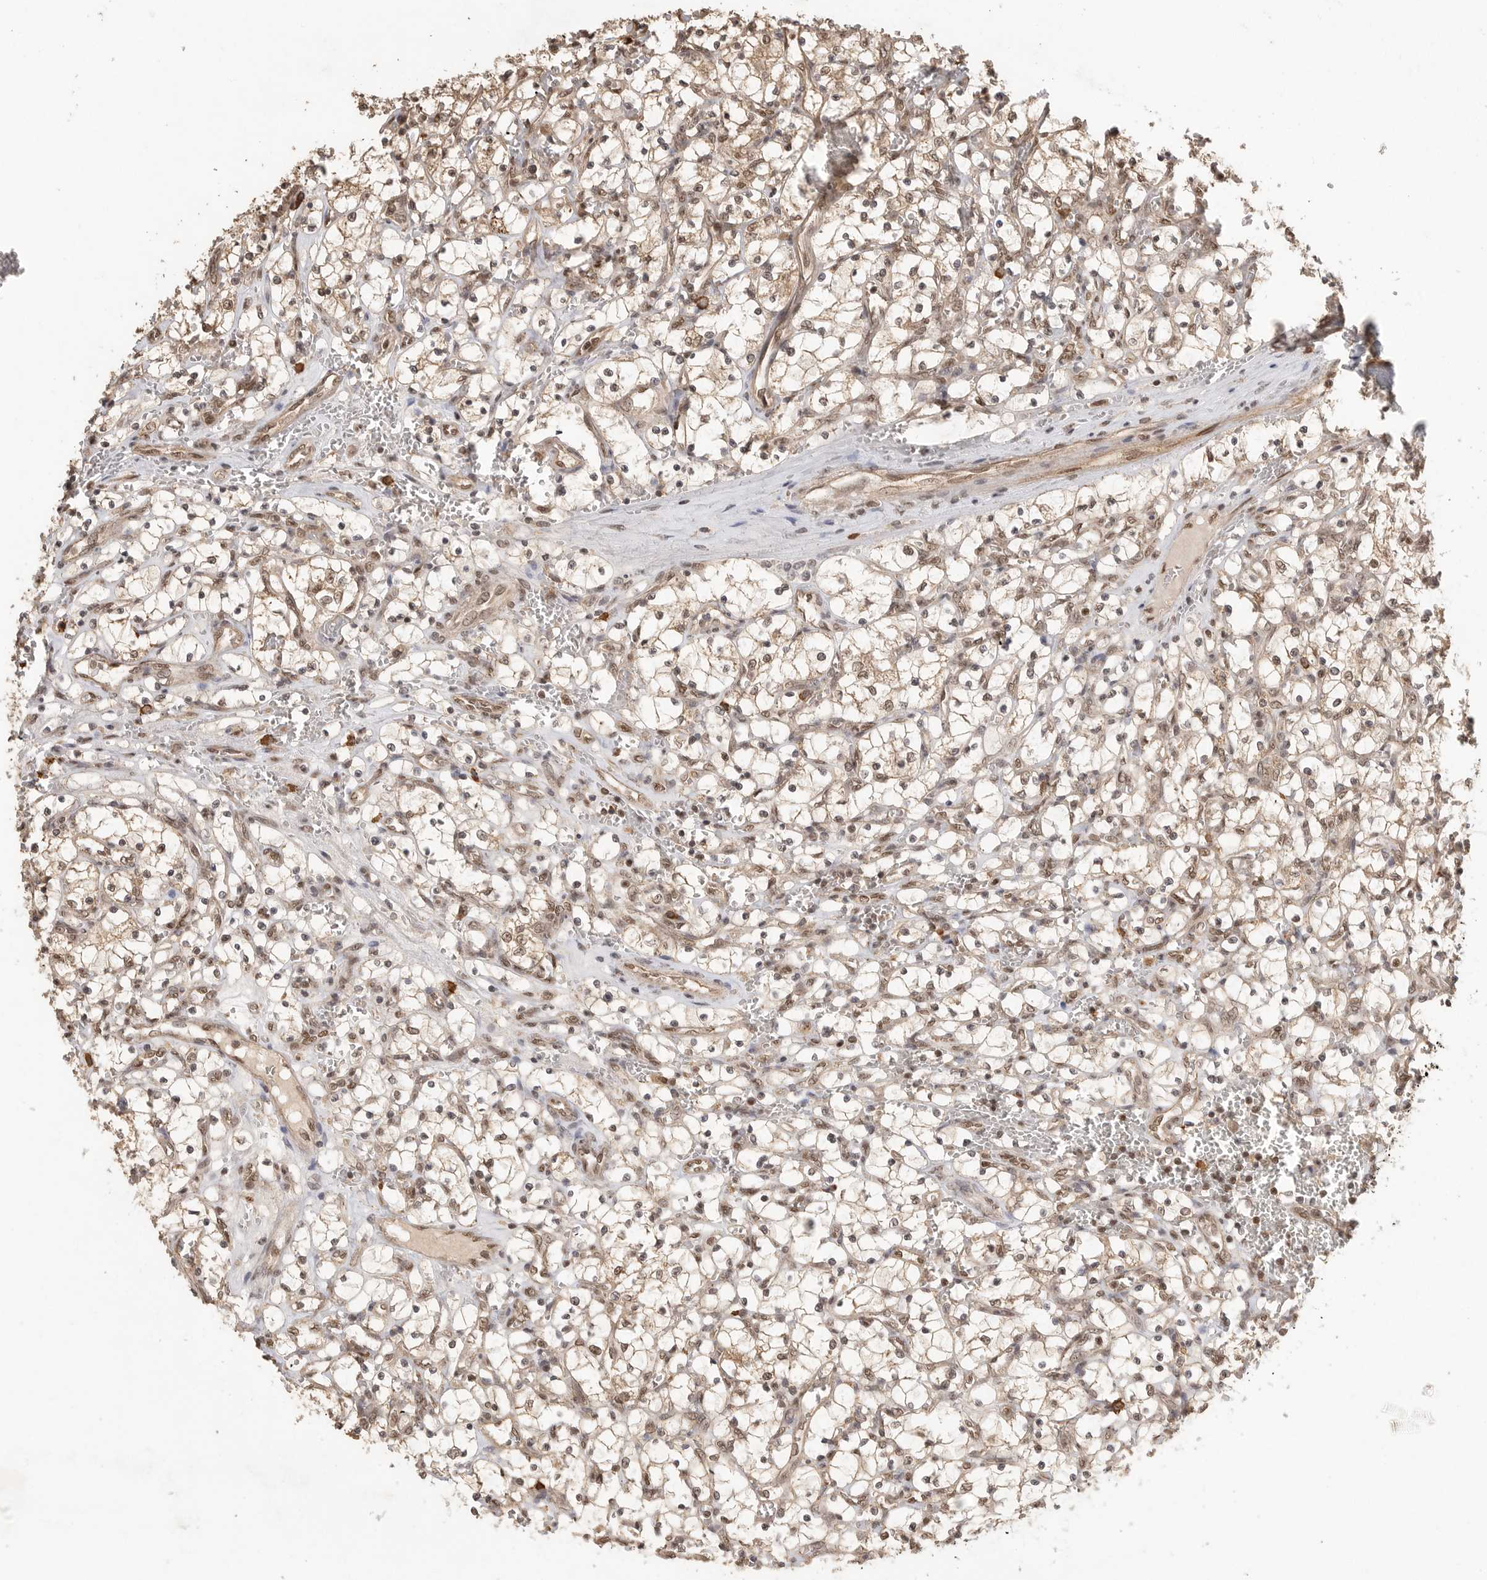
{"staining": {"intensity": "weak", "quantity": ">75%", "location": "cytoplasmic/membranous,nuclear"}, "tissue": "renal cancer", "cell_type": "Tumor cells", "image_type": "cancer", "snomed": [{"axis": "morphology", "description": "Adenocarcinoma, NOS"}, {"axis": "topography", "description": "Kidney"}], "caption": "Weak cytoplasmic/membranous and nuclear positivity is identified in about >75% of tumor cells in adenocarcinoma (renal). (DAB (3,3'-diaminobenzidine) IHC with brightfield microscopy, high magnification).", "gene": "DFFA", "patient": {"sex": "female", "age": 69}}